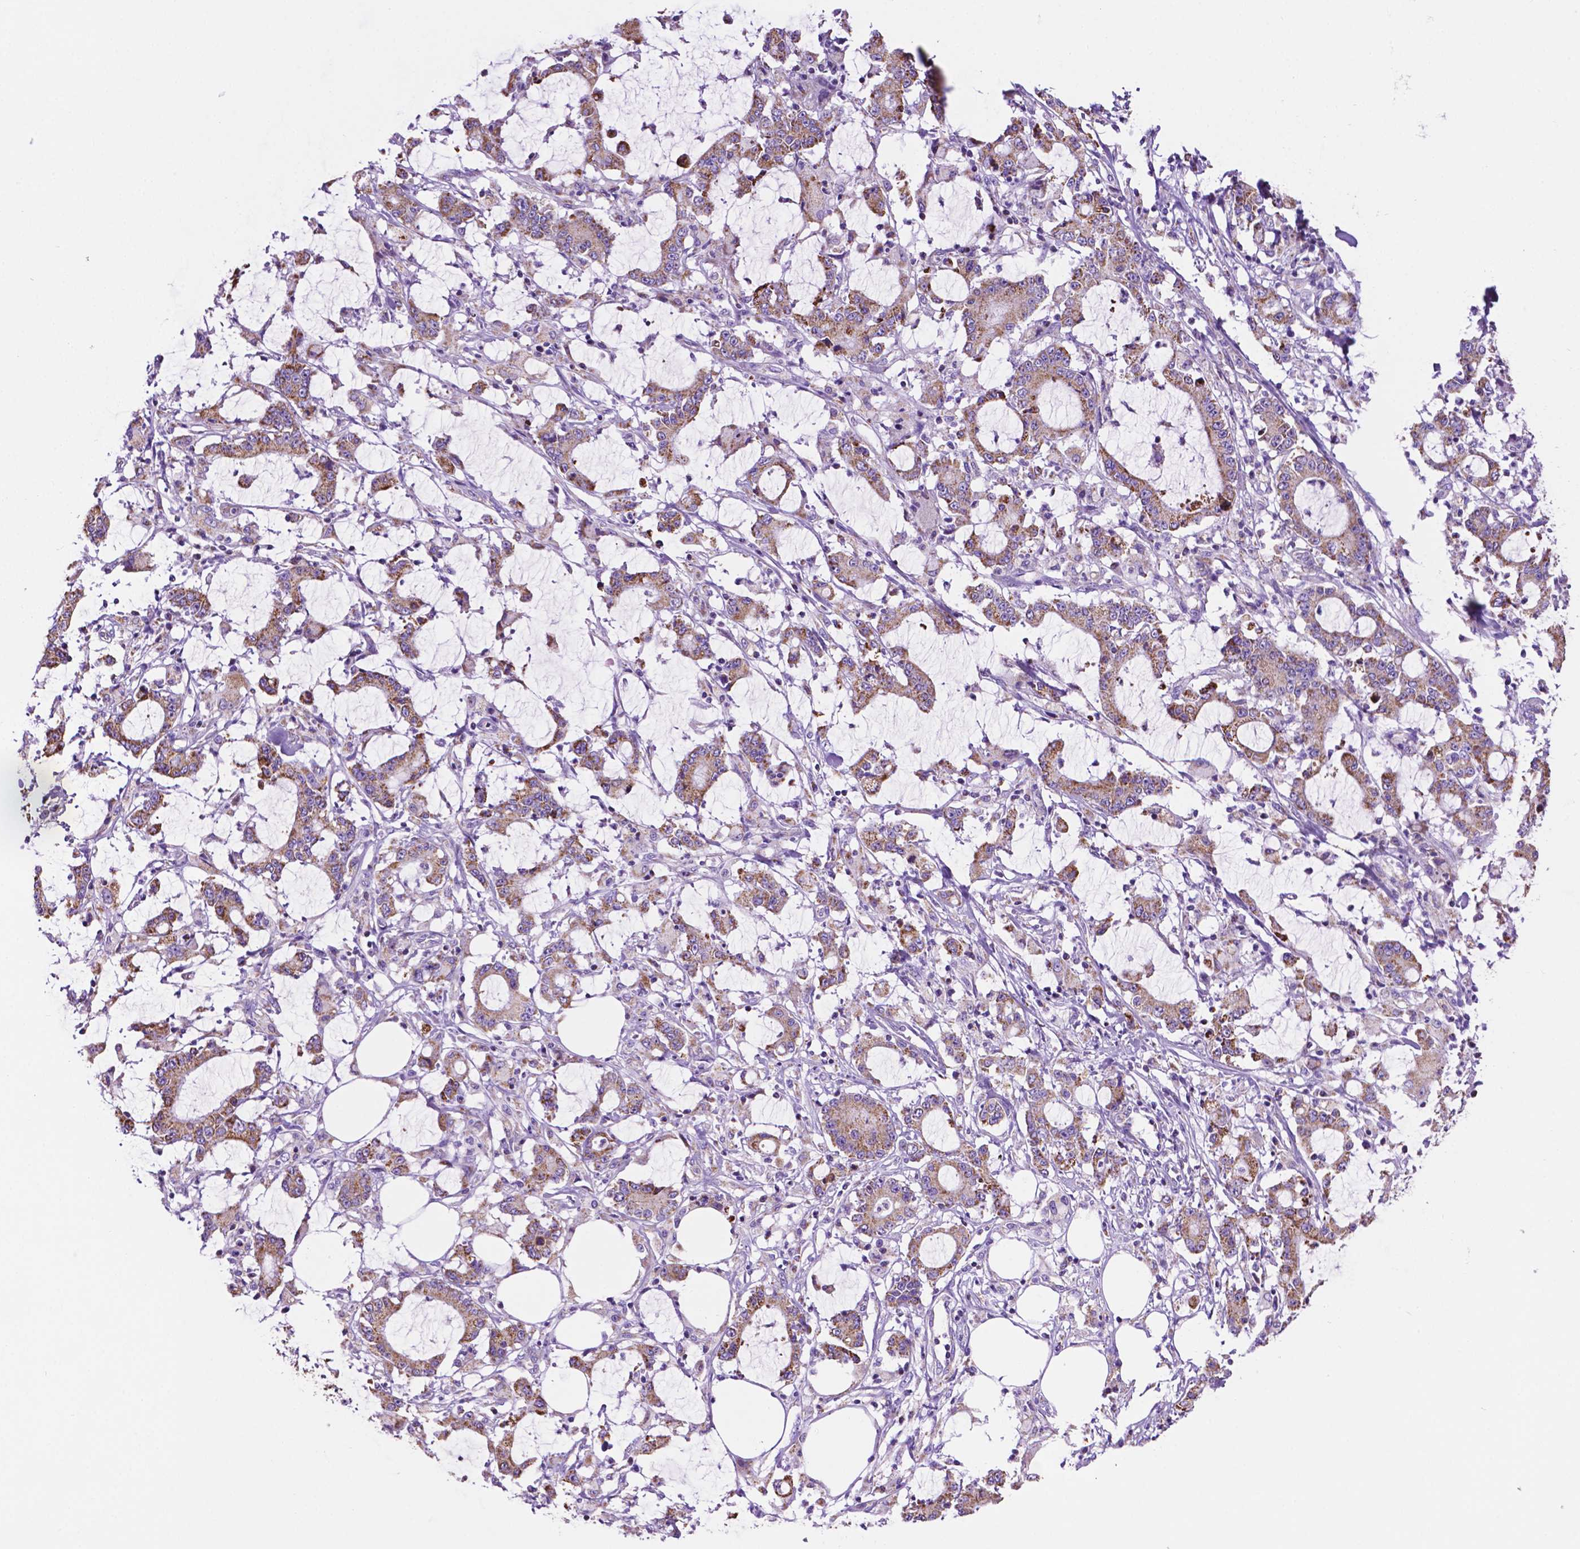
{"staining": {"intensity": "moderate", "quantity": ">75%", "location": "cytoplasmic/membranous"}, "tissue": "stomach cancer", "cell_type": "Tumor cells", "image_type": "cancer", "snomed": [{"axis": "morphology", "description": "Adenocarcinoma, NOS"}, {"axis": "topography", "description": "Stomach, upper"}], "caption": "A brown stain shows moderate cytoplasmic/membranous positivity of a protein in stomach cancer tumor cells.", "gene": "GDPD5", "patient": {"sex": "male", "age": 68}}